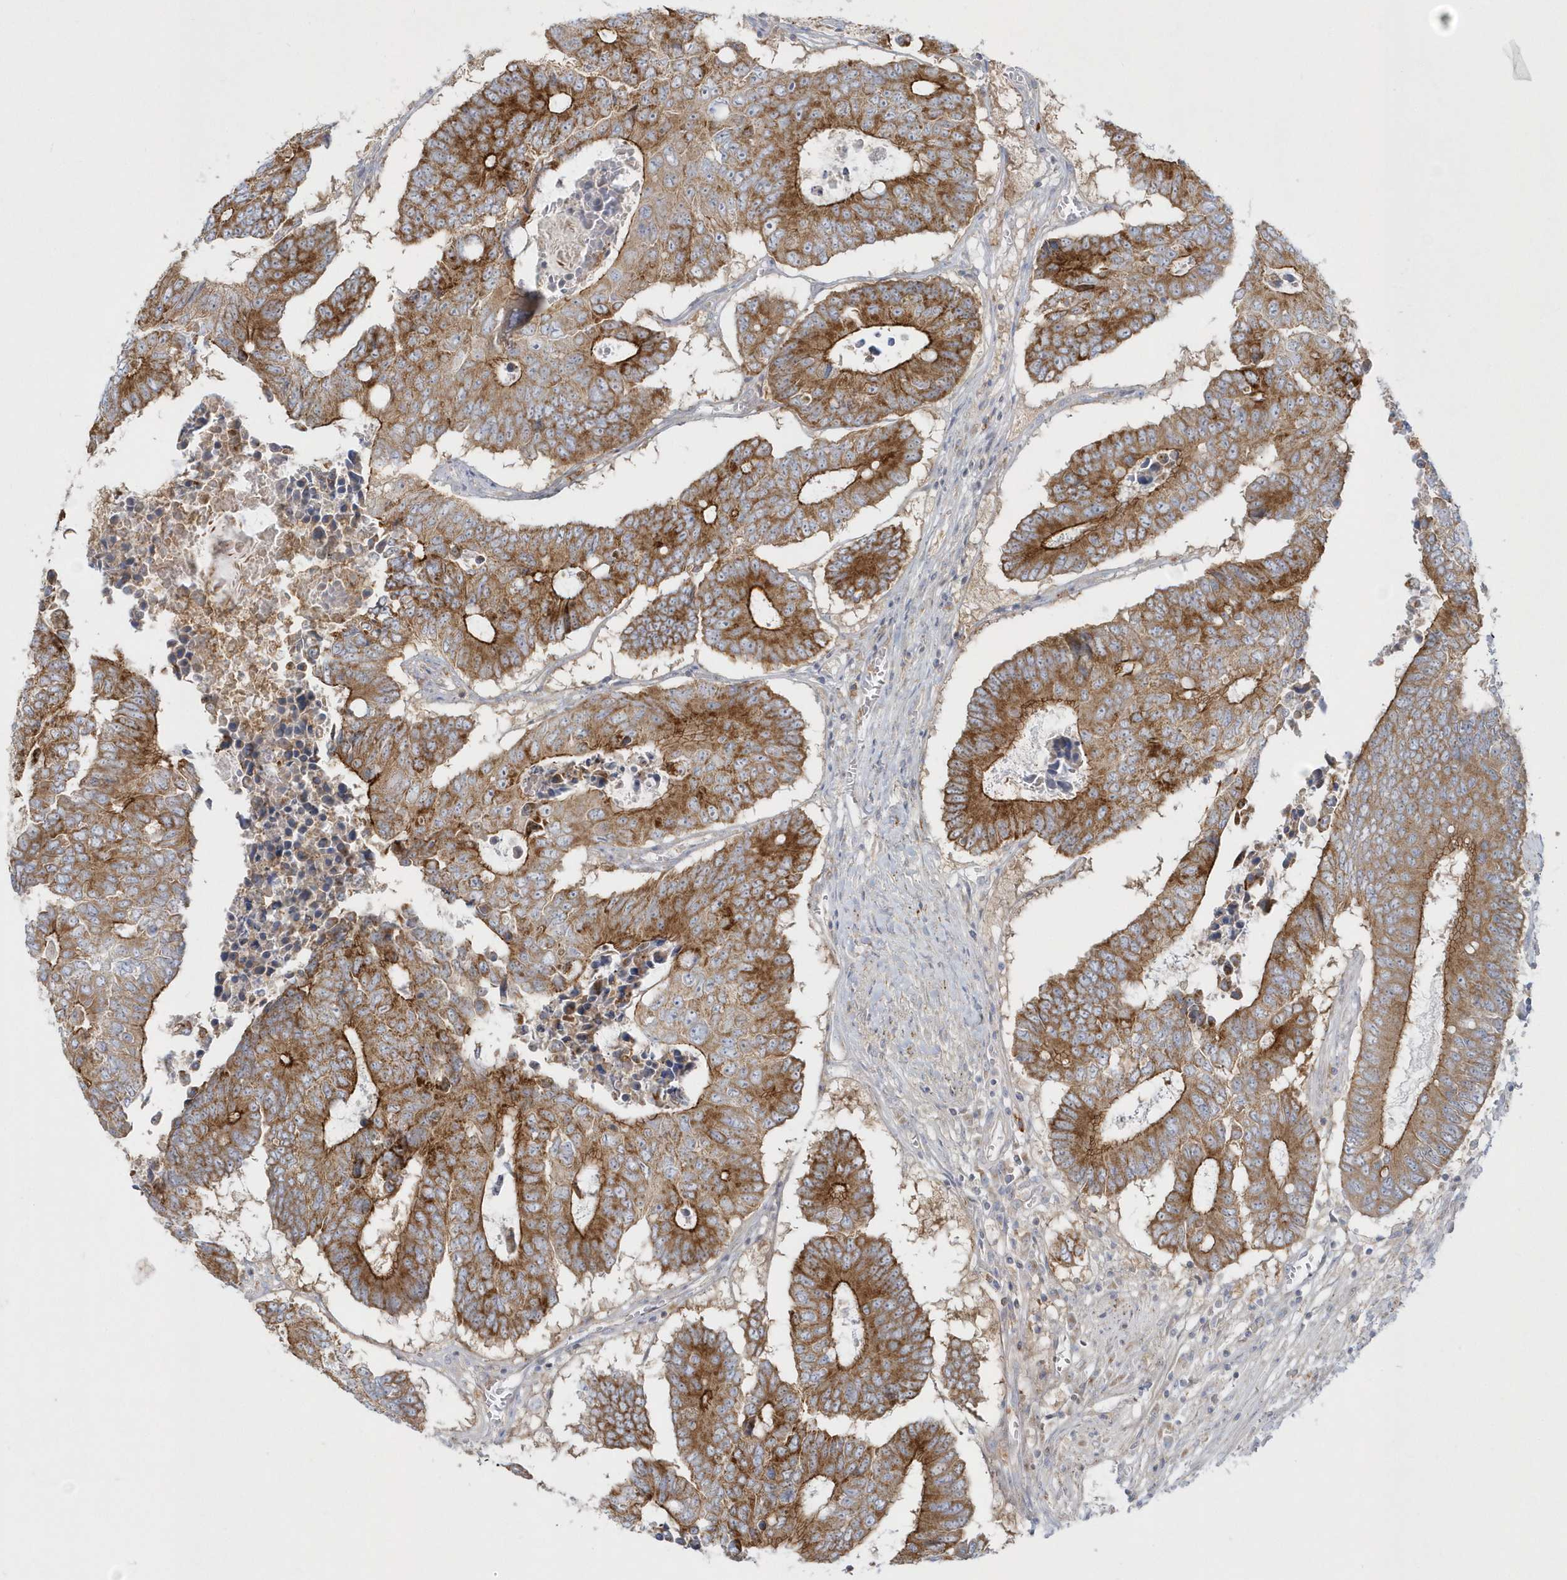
{"staining": {"intensity": "strong", "quantity": ">75%", "location": "cytoplasmic/membranous"}, "tissue": "colorectal cancer", "cell_type": "Tumor cells", "image_type": "cancer", "snomed": [{"axis": "morphology", "description": "Adenocarcinoma, NOS"}, {"axis": "topography", "description": "Colon"}], "caption": "IHC photomicrograph of colorectal cancer stained for a protein (brown), which exhibits high levels of strong cytoplasmic/membranous staining in about >75% of tumor cells.", "gene": "DNAJC18", "patient": {"sex": "male", "age": 87}}